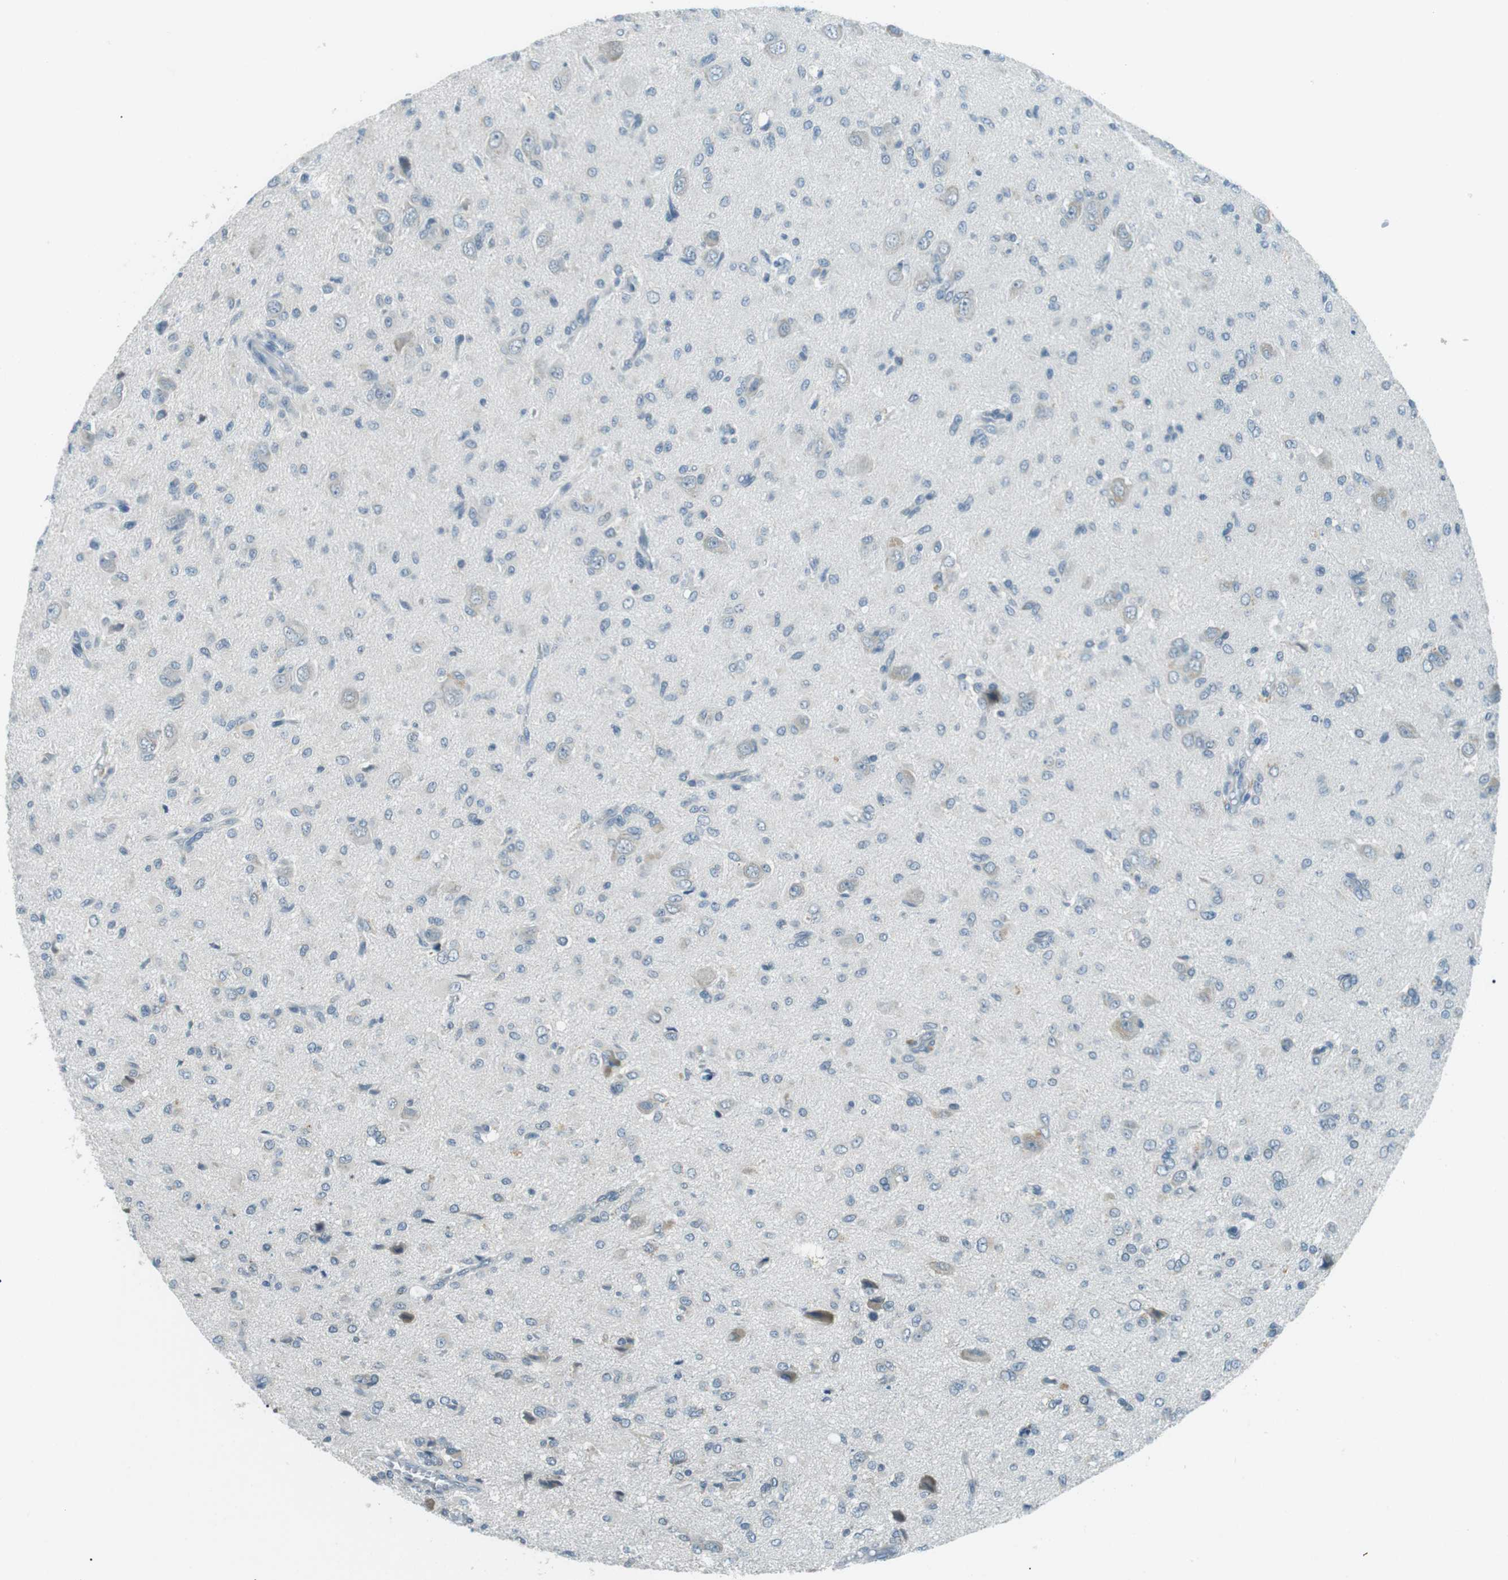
{"staining": {"intensity": "weak", "quantity": "<25%", "location": "cytoplasmic/membranous"}, "tissue": "glioma", "cell_type": "Tumor cells", "image_type": "cancer", "snomed": [{"axis": "morphology", "description": "Glioma, malignant, High grade"}, {"axis": "topography", "description": "Brain"}], "caption": "Immunohistochemistry (IHC) micrograph of malignant glioma (high-grade) stained for a protein (brown), which shows no expression in tumor cells.", "gene": "SERPINB2", "patient": {"sex": "female", "age": 59}}